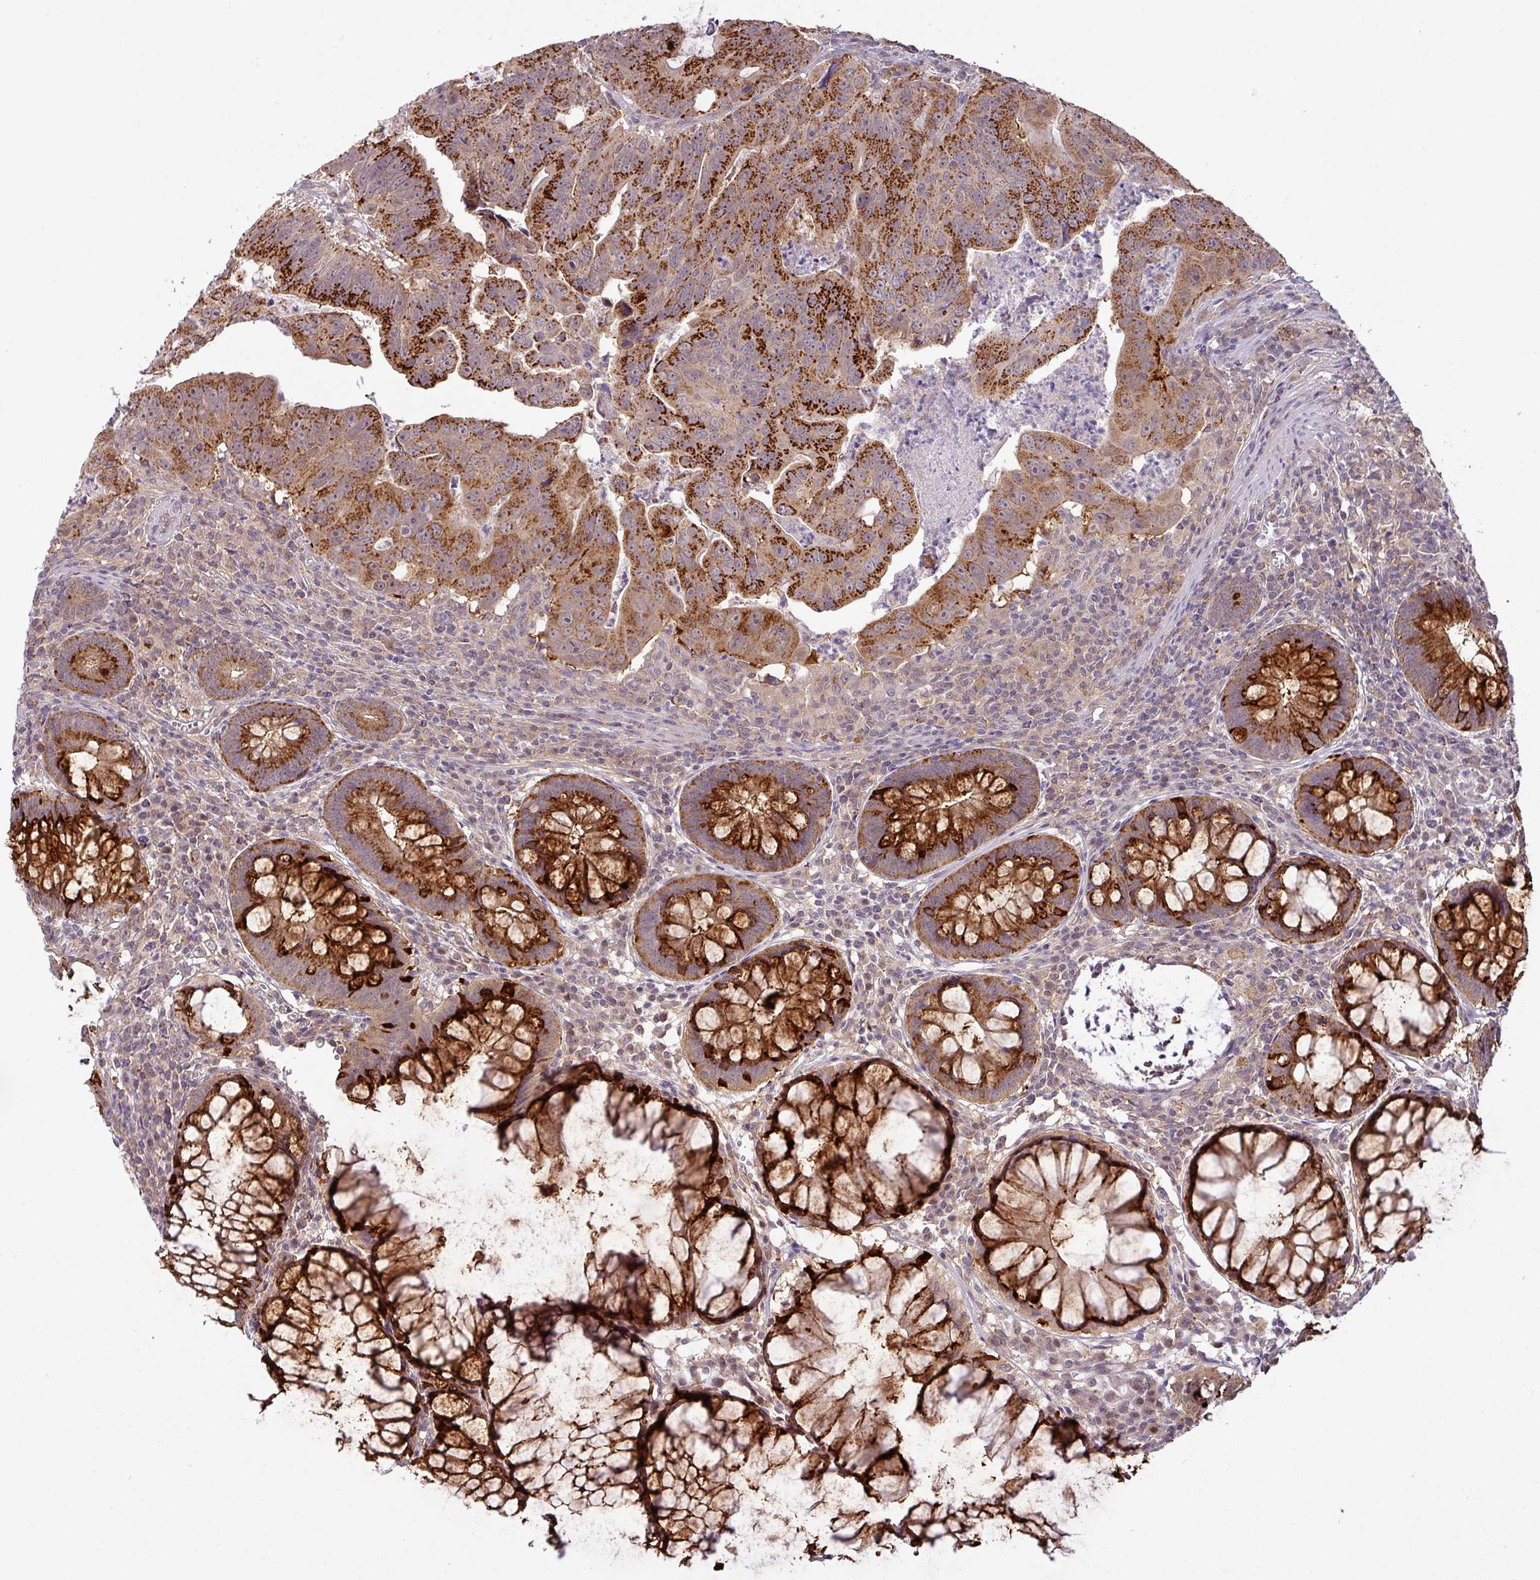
{"staining": {"intensity": "strong", "quantity": ">75%", "location": "cytoplasmic/membranous"}, "tissue": "colorectal cancer", "cell_type": "Tumor cells", "image_type": "cancer", "snomed": [{"axis": "morphology", "description": "Adenocarcinoma, NOS"}, {"axis": "topography", "description": "Rectum"}], "caption": "A high-resolution image shows immunohistochemistry staining of colorectal cancer (adenocarcinoma), which exhibits strong cytoplasmic/membranous expression in about >75% of tumor cells.", "gene": "GALNT12", "patient": {"sex": "male", "age": 69}}